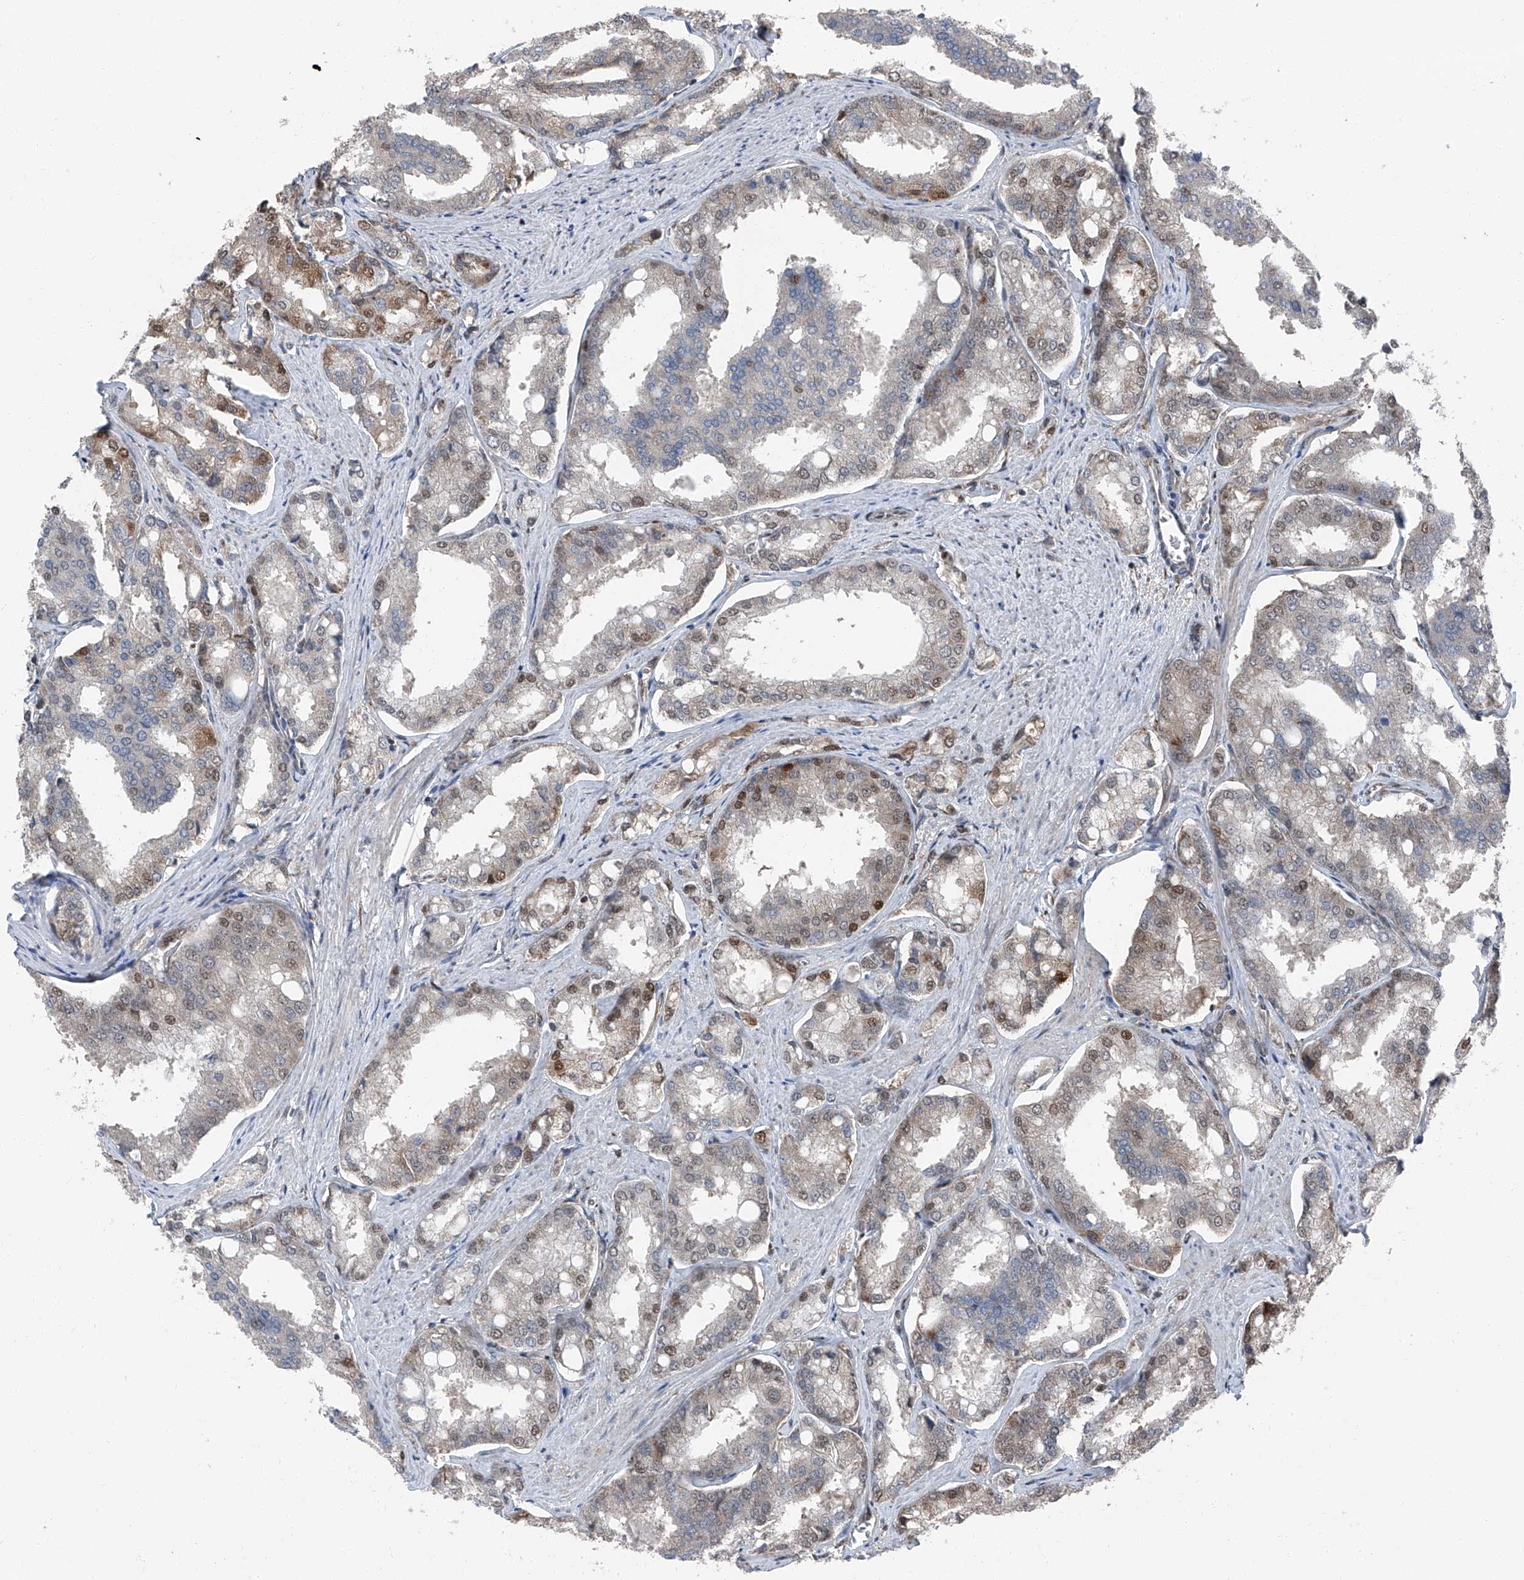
{"staining": {"intensity": "moderate", "quantity": "<25%", "location": "nuclear"}, "tissue": "prostate cancer", "cell_type": "Tumor cells", "image_type": "cancer", "snomed": [{"axis": "morphology", "description": "Adenocarcinoma, High grade"}, {"axis": "topography", "description": "Prostate"}], "caption": "This histopathology image reveals IHC staining of human prostate cancer (adenocarcinoma (high-grade)), with low moderate nuclear staining in about <25% of tumor cells.", "gene": "FKBP5", "patient": {"sex": "male", "age": 50}}